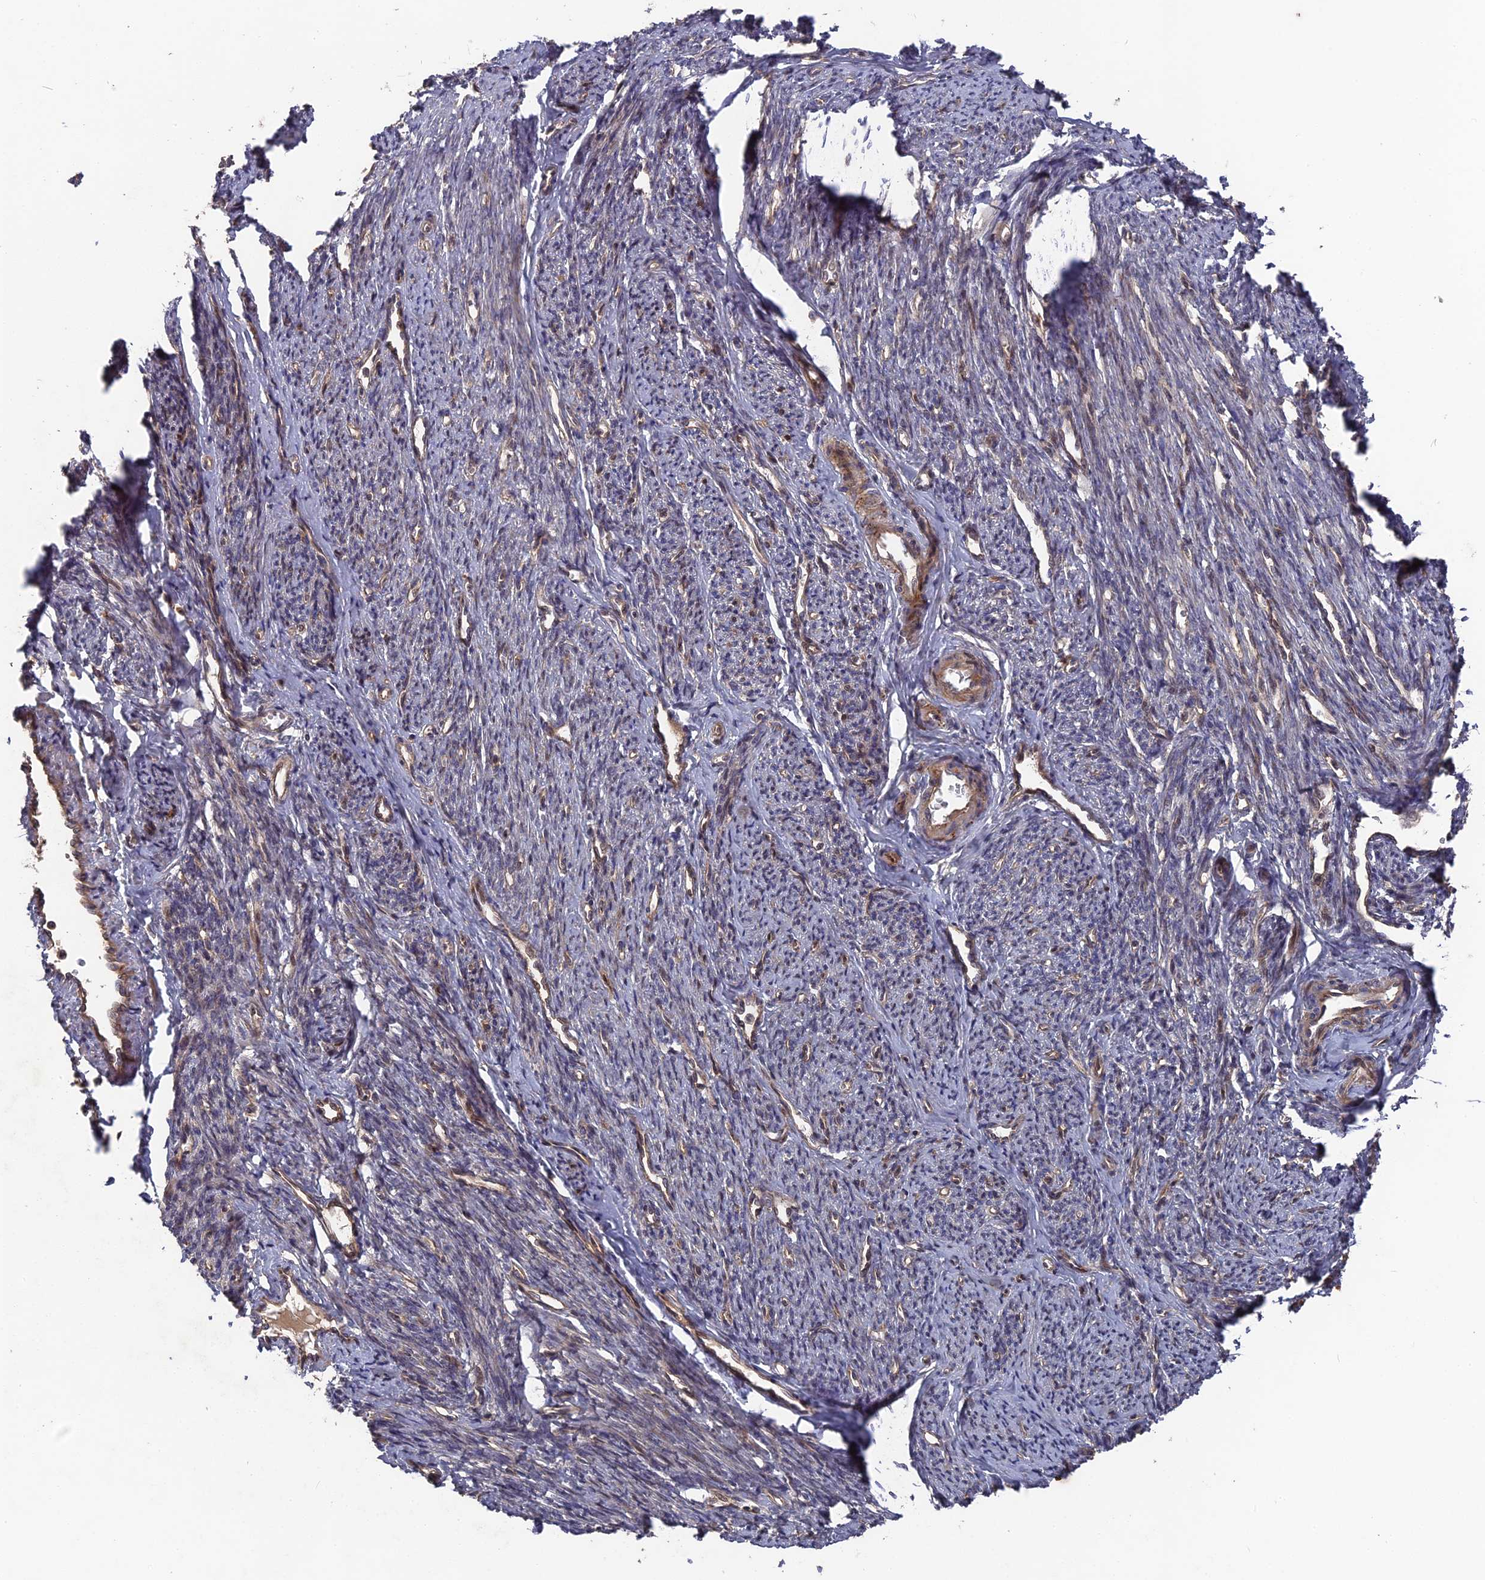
{"staining": {"intensity": "moderate", "quantity": "25%-75%", "location": "cytoplasmic/membranous"}, "tissue": "smooth muscle", "cell_type": "Smooth muscle cells", "image_type": "normal", "snomed": [{"axis": "morphology", "description": "Normal tissue, NOS"}, {"axis": "topography", "description": "Smooth muscle"}, {"axis": "topography", "description": "Uterus"}], "caption": "High-power microscopy captured an IHC image of normal smooth muscle, revealing moderate cytoplasmic/membranous expression in approximately 25%-75% of smooth muscle cells.", "gene": "DEF8", "patient": {"sex": "female", "age": 59}}